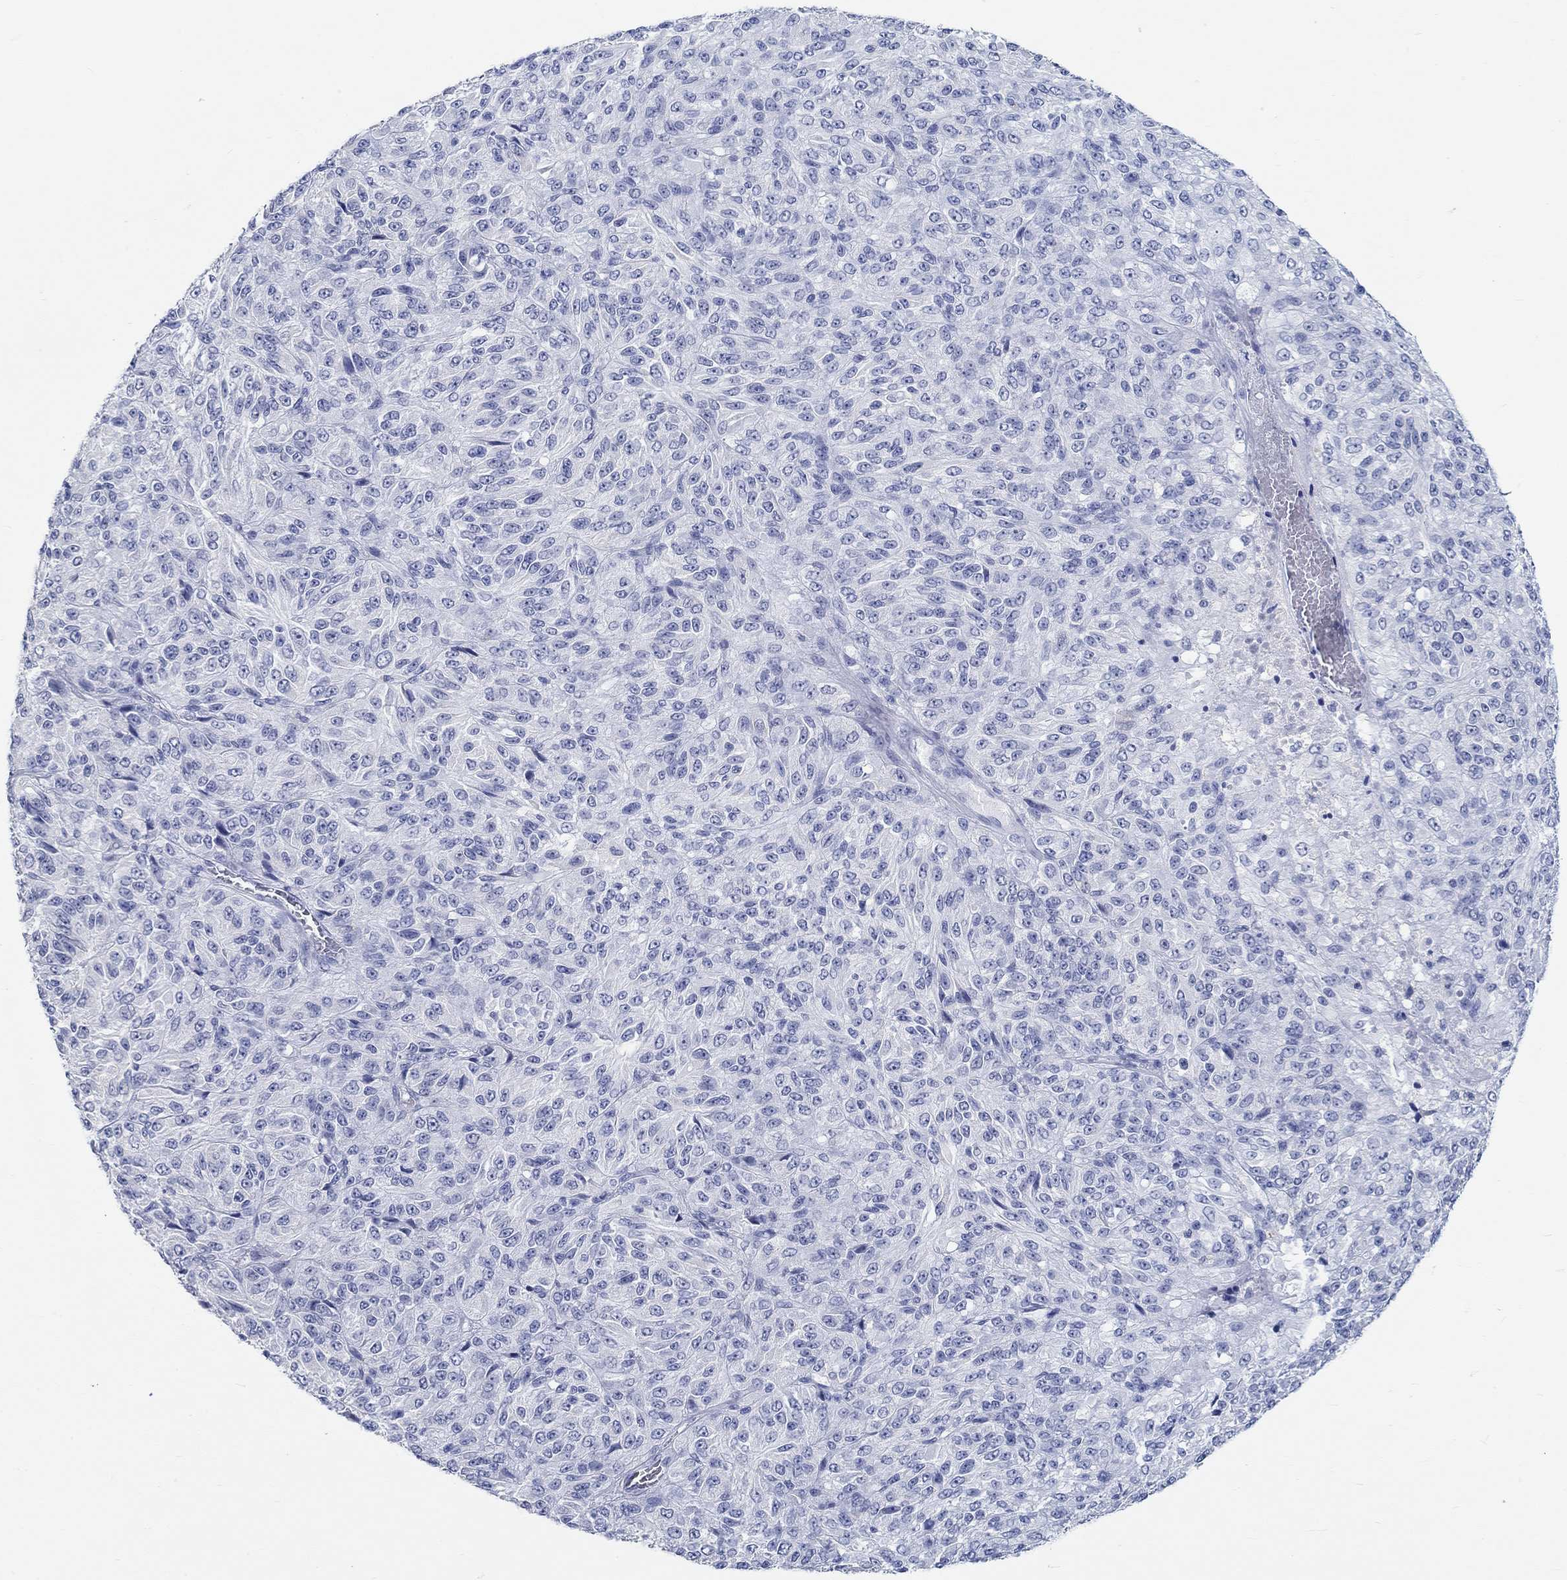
{"staining": {"intensity": "negative", "quantity": "none", "location": "none"}, "tissue": "melanoma", "cell_type": "Tumor cells", "image_type": "cancer", "snomed": [{"axis": "morphology", "description": "Malignant melanoma, Metastatic site"}, {"axis": "topography", "description": "Brain"}], "caption": "Immunohistochemical staining of human melanoma displays no significant staining in tumor cells.", "gene": "GRIA3", "patient": {"sex": "female", "age": 56}}